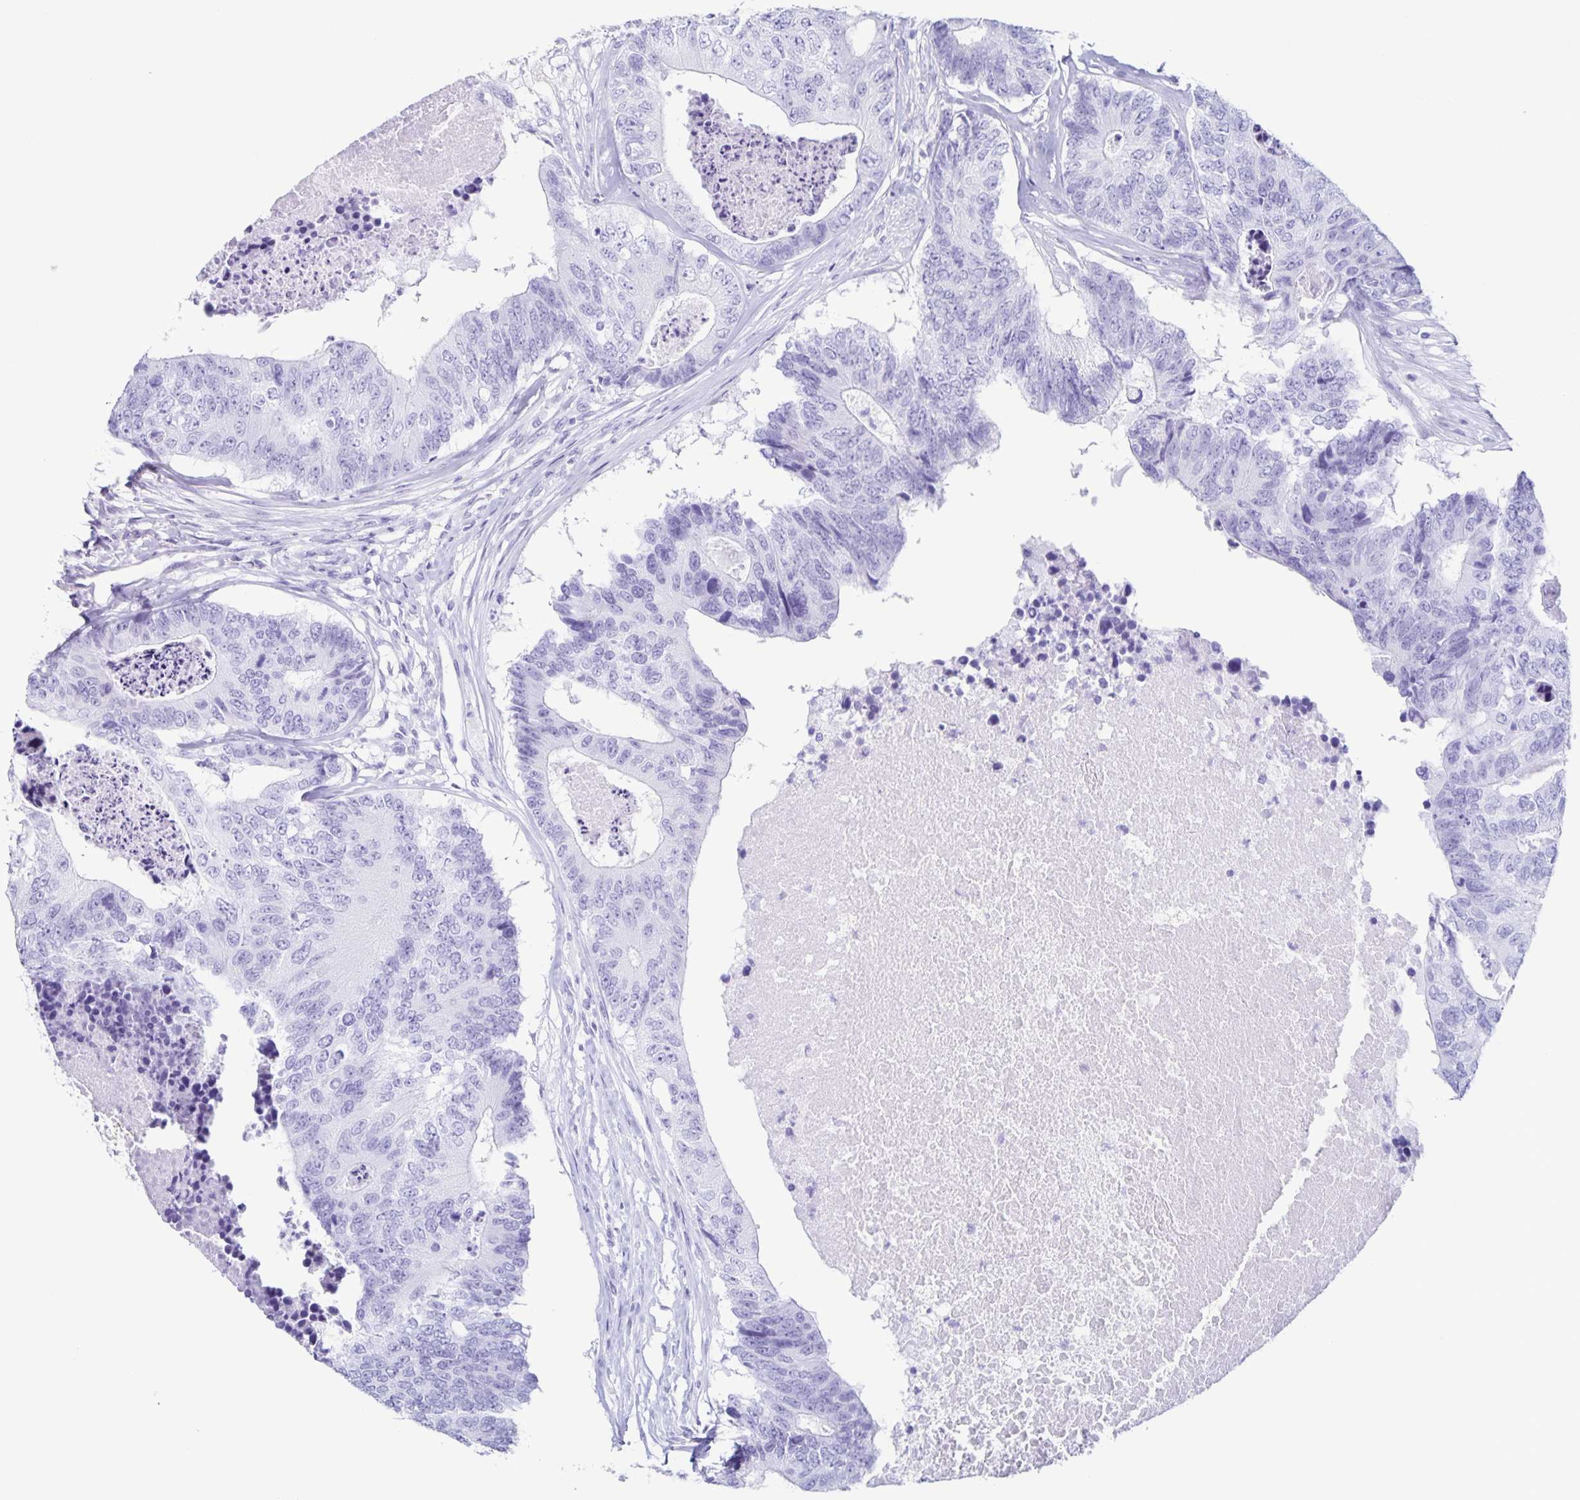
{"staining": {"intensity": "negative", "quantity": "none", "location": "none"}, "tissue": "colorectal cancer", "cell_type": "Tumor cells", "image_type": "cancer", "snomed": [{"axis": "morphology", "description": "Adenocarcinoma, NOS"}, {"axis": "topography", "description": "Colon"}], "caption": "Immunohistochemical staining of adenocarcinoma (colorectal) displays no significant positivity in tumor cells.", "gene": "C12orf56", "patient": {"sex": "female", "age": 67}}